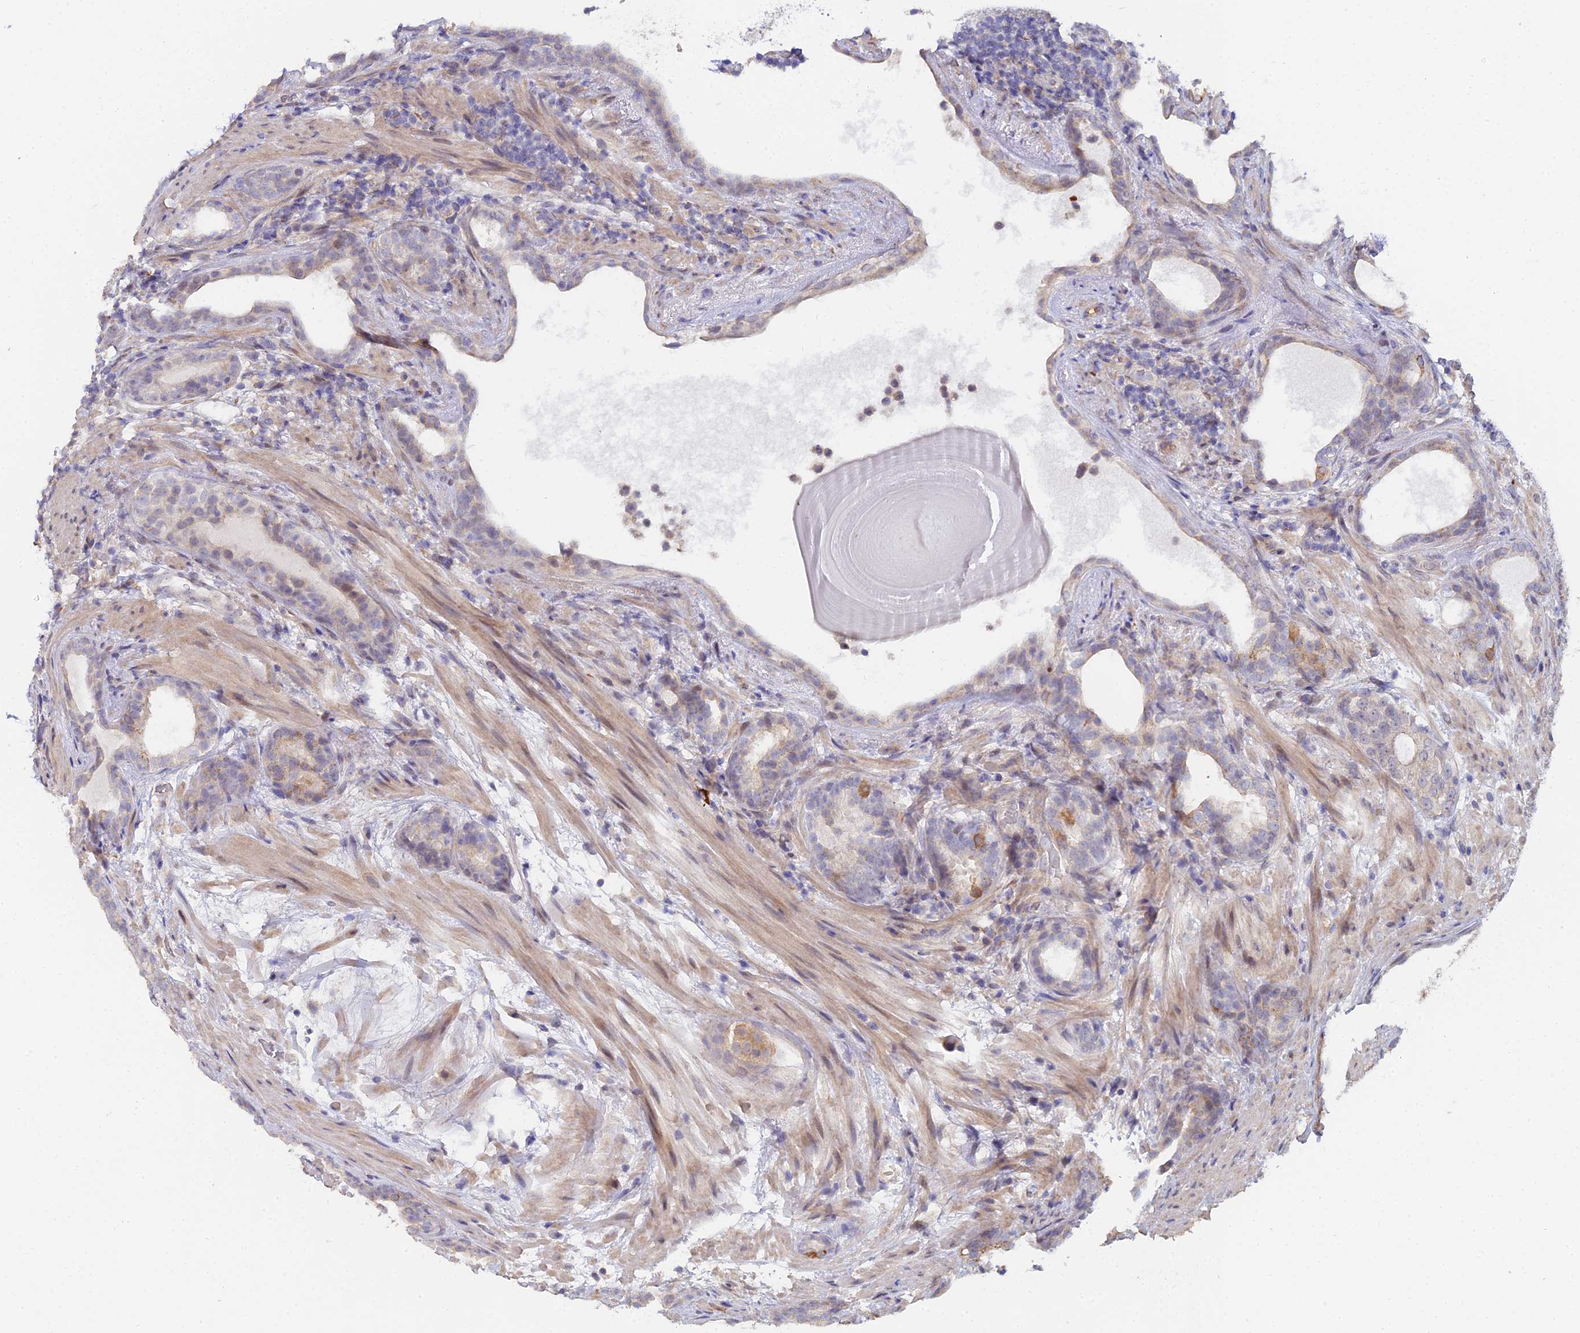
{"staining": {"intensity": "moderate", "quantity": "<25%", "location": "cytoplasmic/membranous"}, "tissue": "prostate cancer", "cell_type": "Tumor cells", "image_type": "cancer", "snomed": [{"axis": "morphology", "description": "Adenocarcinoma, High grade"}, {"axis": "topography", "description": "Prostate"}], "caption": "Immunohistochemical staining of human prostate cancer demonstrates low levels of moderate cytoplasmic/membranous staining in approximately <25% of tumor cells.", "gene": "C4orf19", "patient": {"sex": "male", "age": 67}}